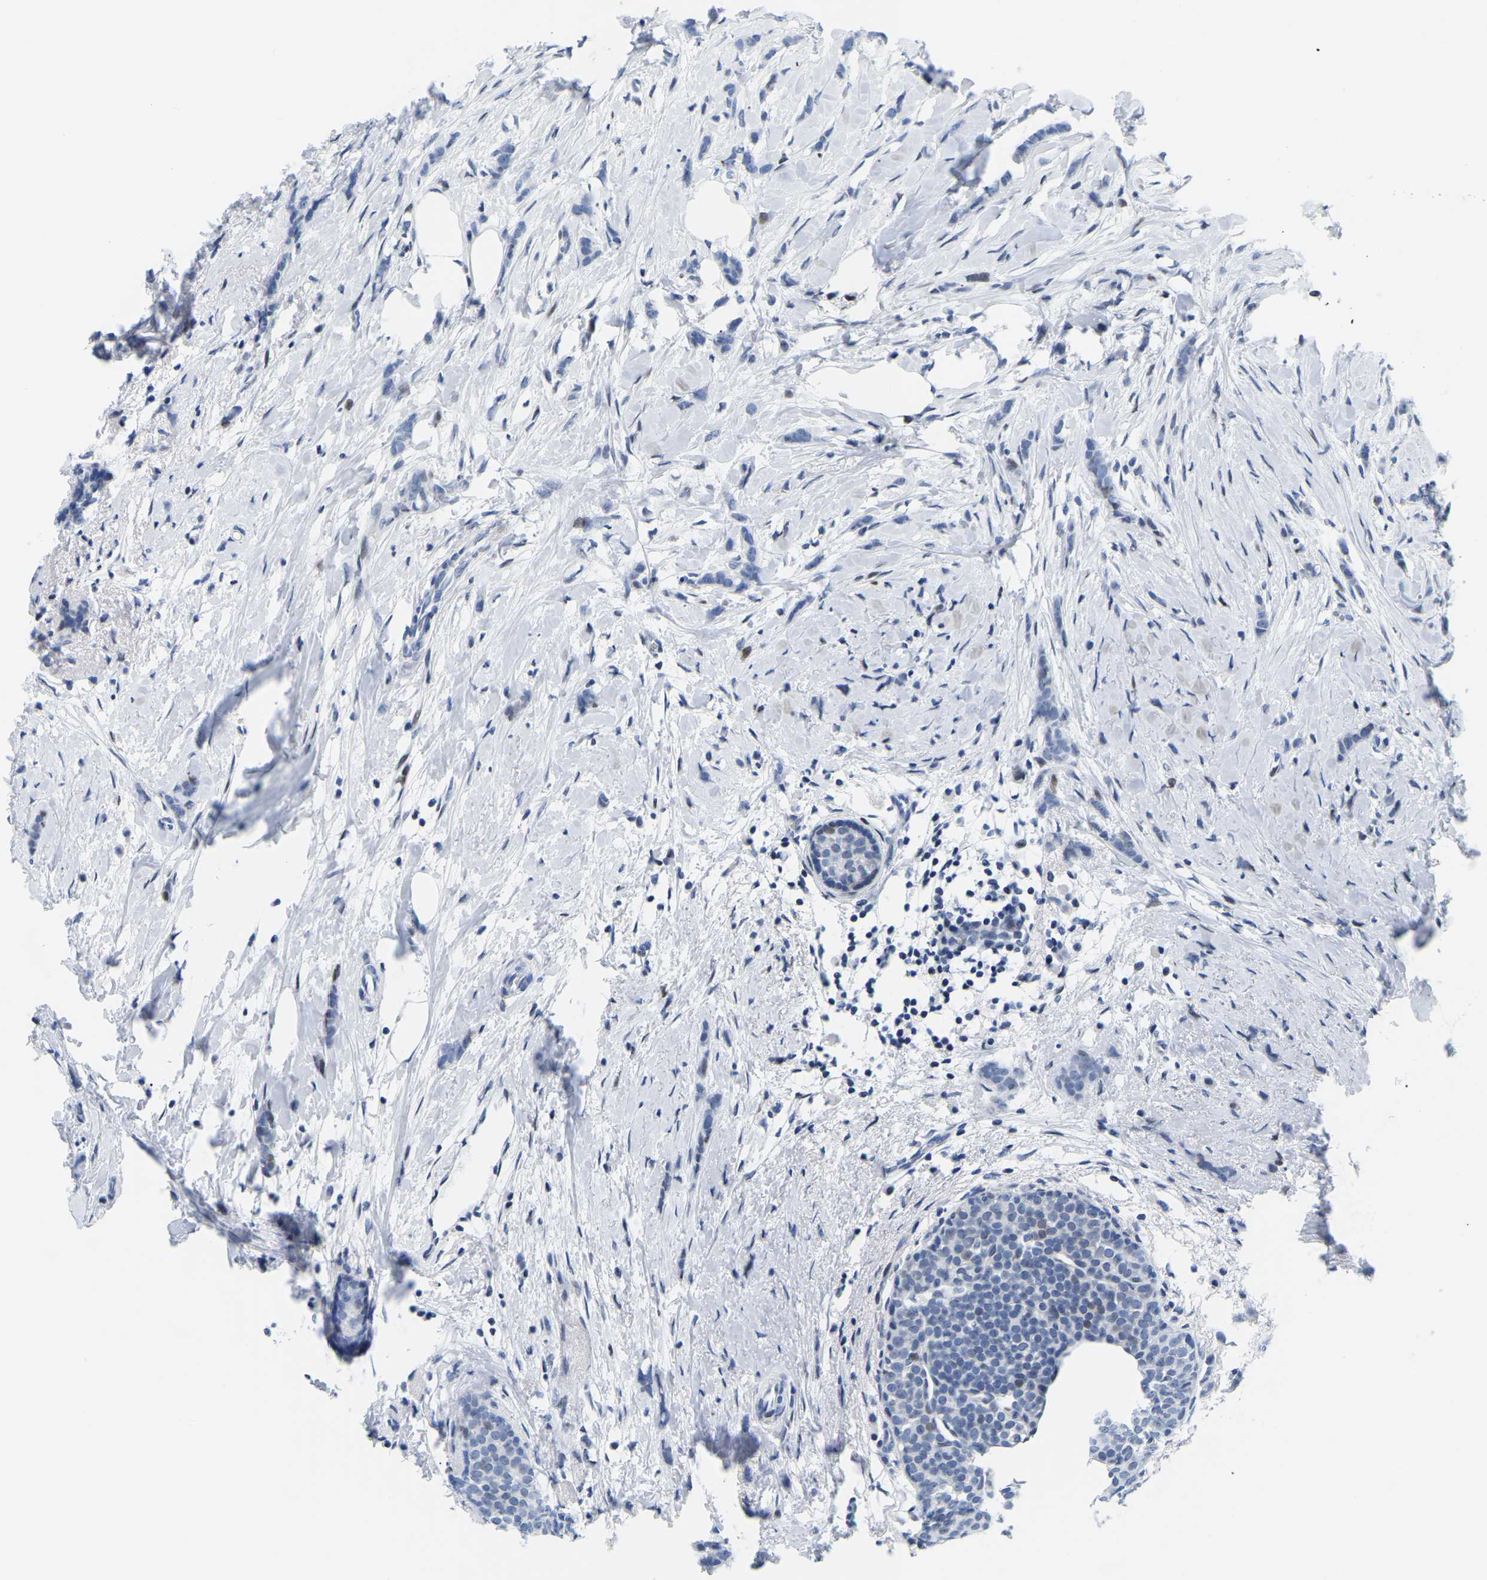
{"staining": {"intensity": "negative", "quantity": "none", "location": "none"}, "tissue": "breast cancer", "cell_type": "Tumor cells", "image_type": "cancer", "snomed": [{"axis": "morphology", "description": "Lobular carcinoma, in situ"}, {"axis": "morphology", "description": "Lobular carcinoma"}, {"axis": "topography", "description": "Breast"}], "caption": "High power microscopy histopathology image of an IHC micrograph of lobular carcinoma in situ (breast), revealing no significant expression in tumor cells.", "gene": "UPK3A", "patient": {"sex": "female", "age": 41}}